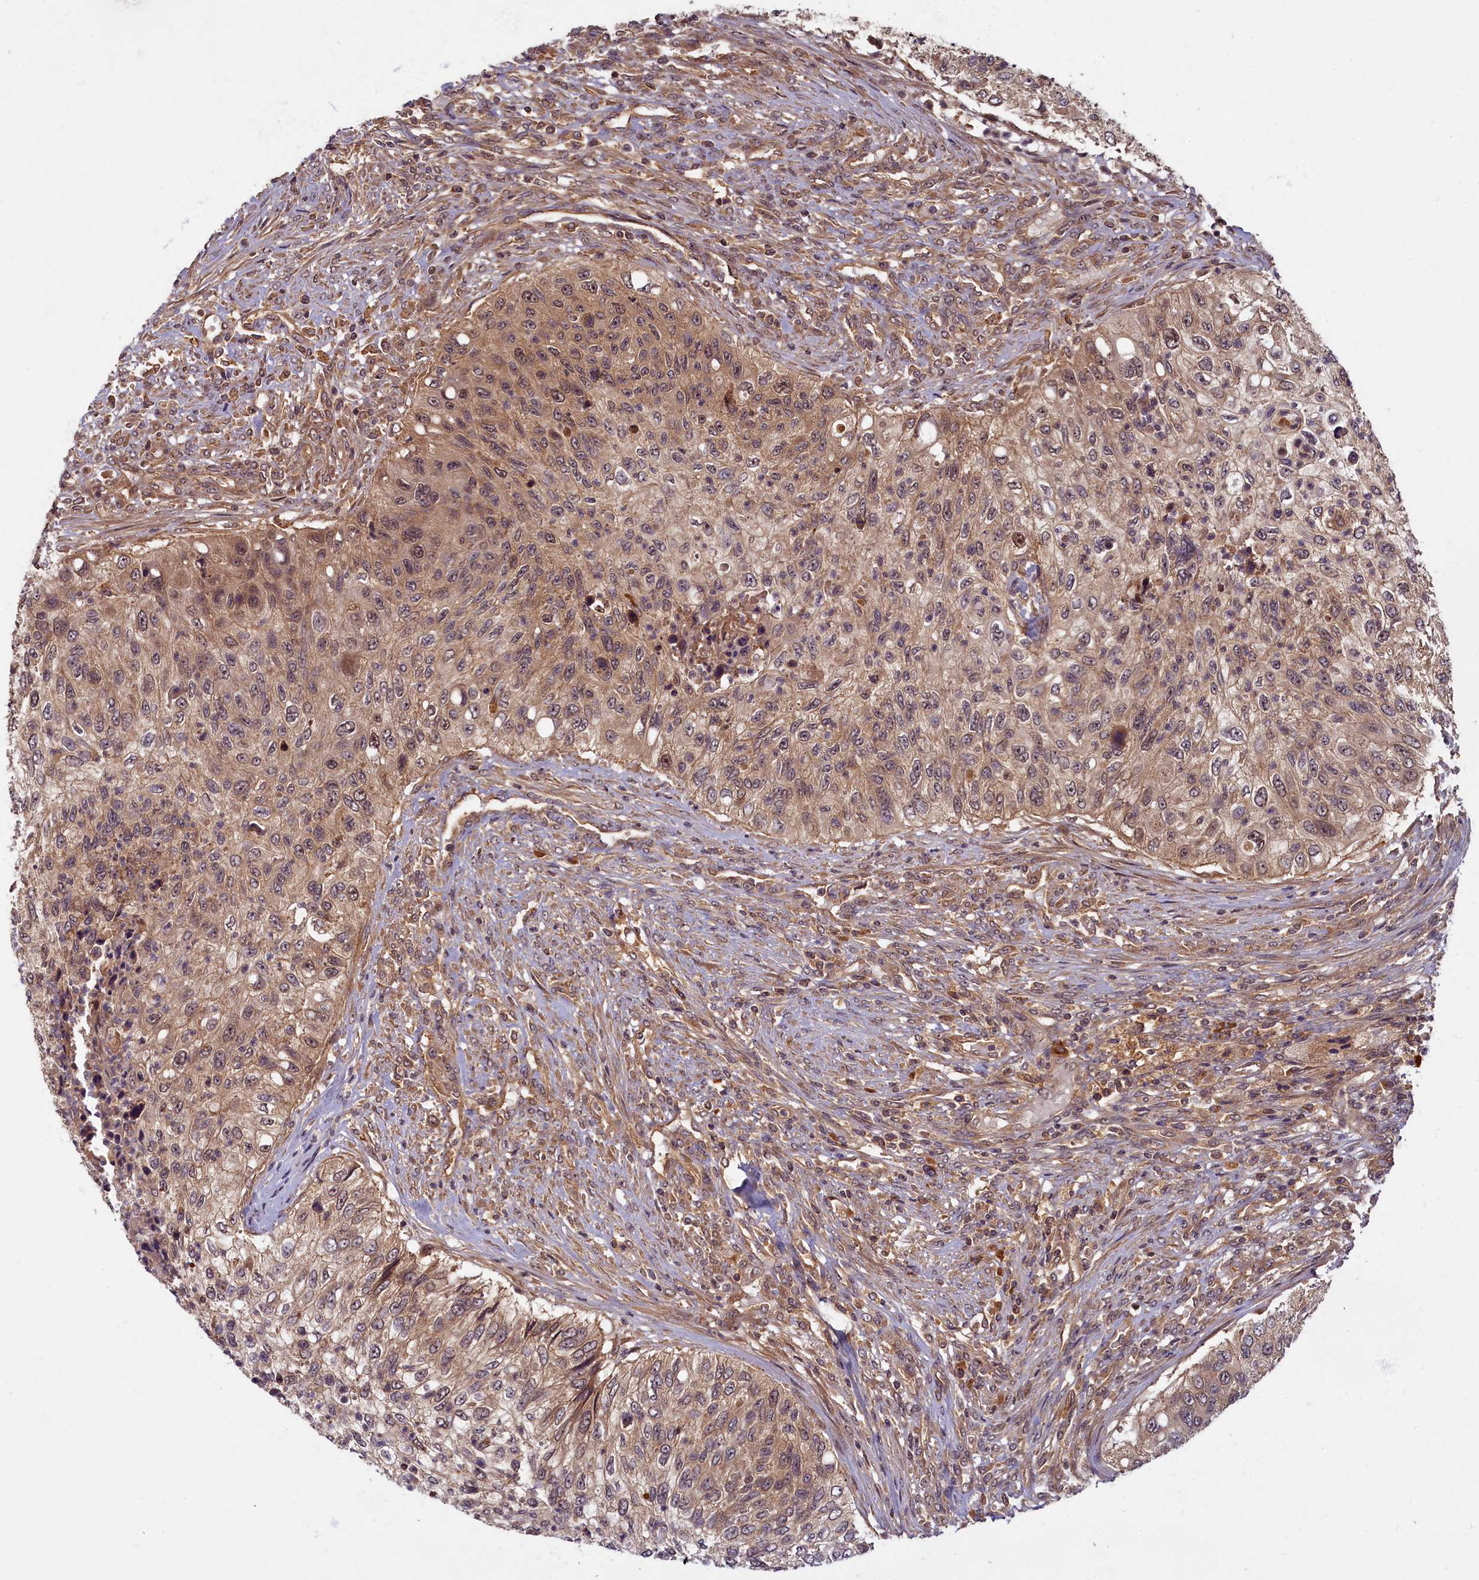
{"staining": {"intensity": "moderate", "quantity": ">75%", "location": "cytoplasmic/membranous,nuclear"}, "tissue": "urothelial cancer", "cell_type": "Tumor cells", "image_type": "cancer", "snomed": [{"axis": "morphology", "description": "Urothelial carcinoma, High grade"}, {"axis": "topography", "description": "Urinary bladder"}], "caption": "Urothelial cancer stained with a brown dye exhibits moderate cytoplasmic/membranous and nuclear positive expression in approximately >75% of tumor cells.", "gene": "BICD1", "patient": {"sex": "female", "age": 60}}